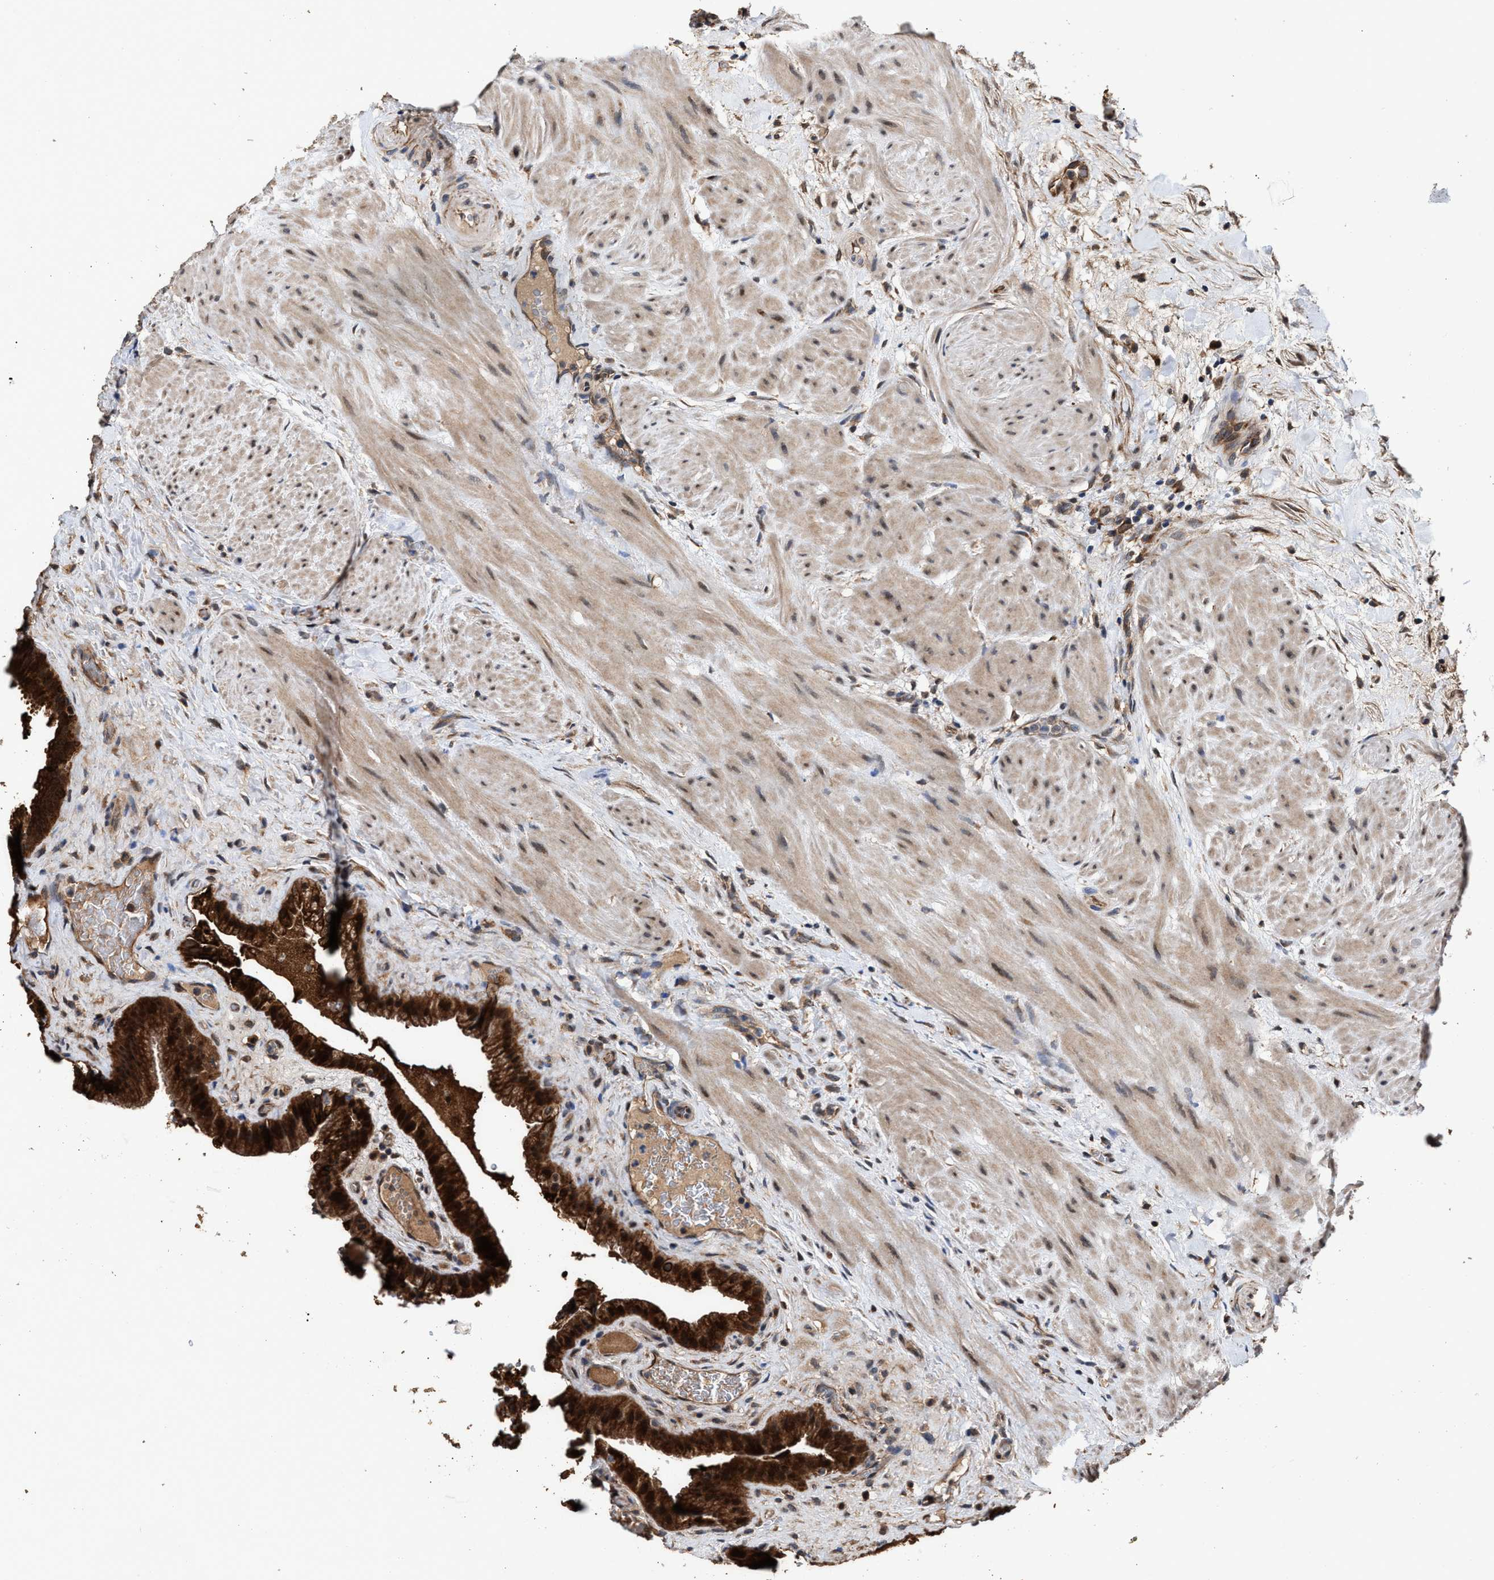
{"staining": {"intensity": "strong", "quantity": ">75%", "location": "cytoplasmic/membranous,nuclear"}, "tissue": "gallbladder", "cell_type": "Glandular cells", "image_type": "normal", "snomed": [{"axis": "morphology", "description": "Normal tissue, NOS"}, {"axis": "topography", "description": "Gallbladder"}], "caption": "A micrograph showing strong cytoplasmic/membranous,nuclear positivity in about >75% of glandular cells in unremarkable gallbladder, as visualized by brown immunohistochemical staining.", "gene": "ZNHIT6", "patient": {"sex": "male", "age": 49}}